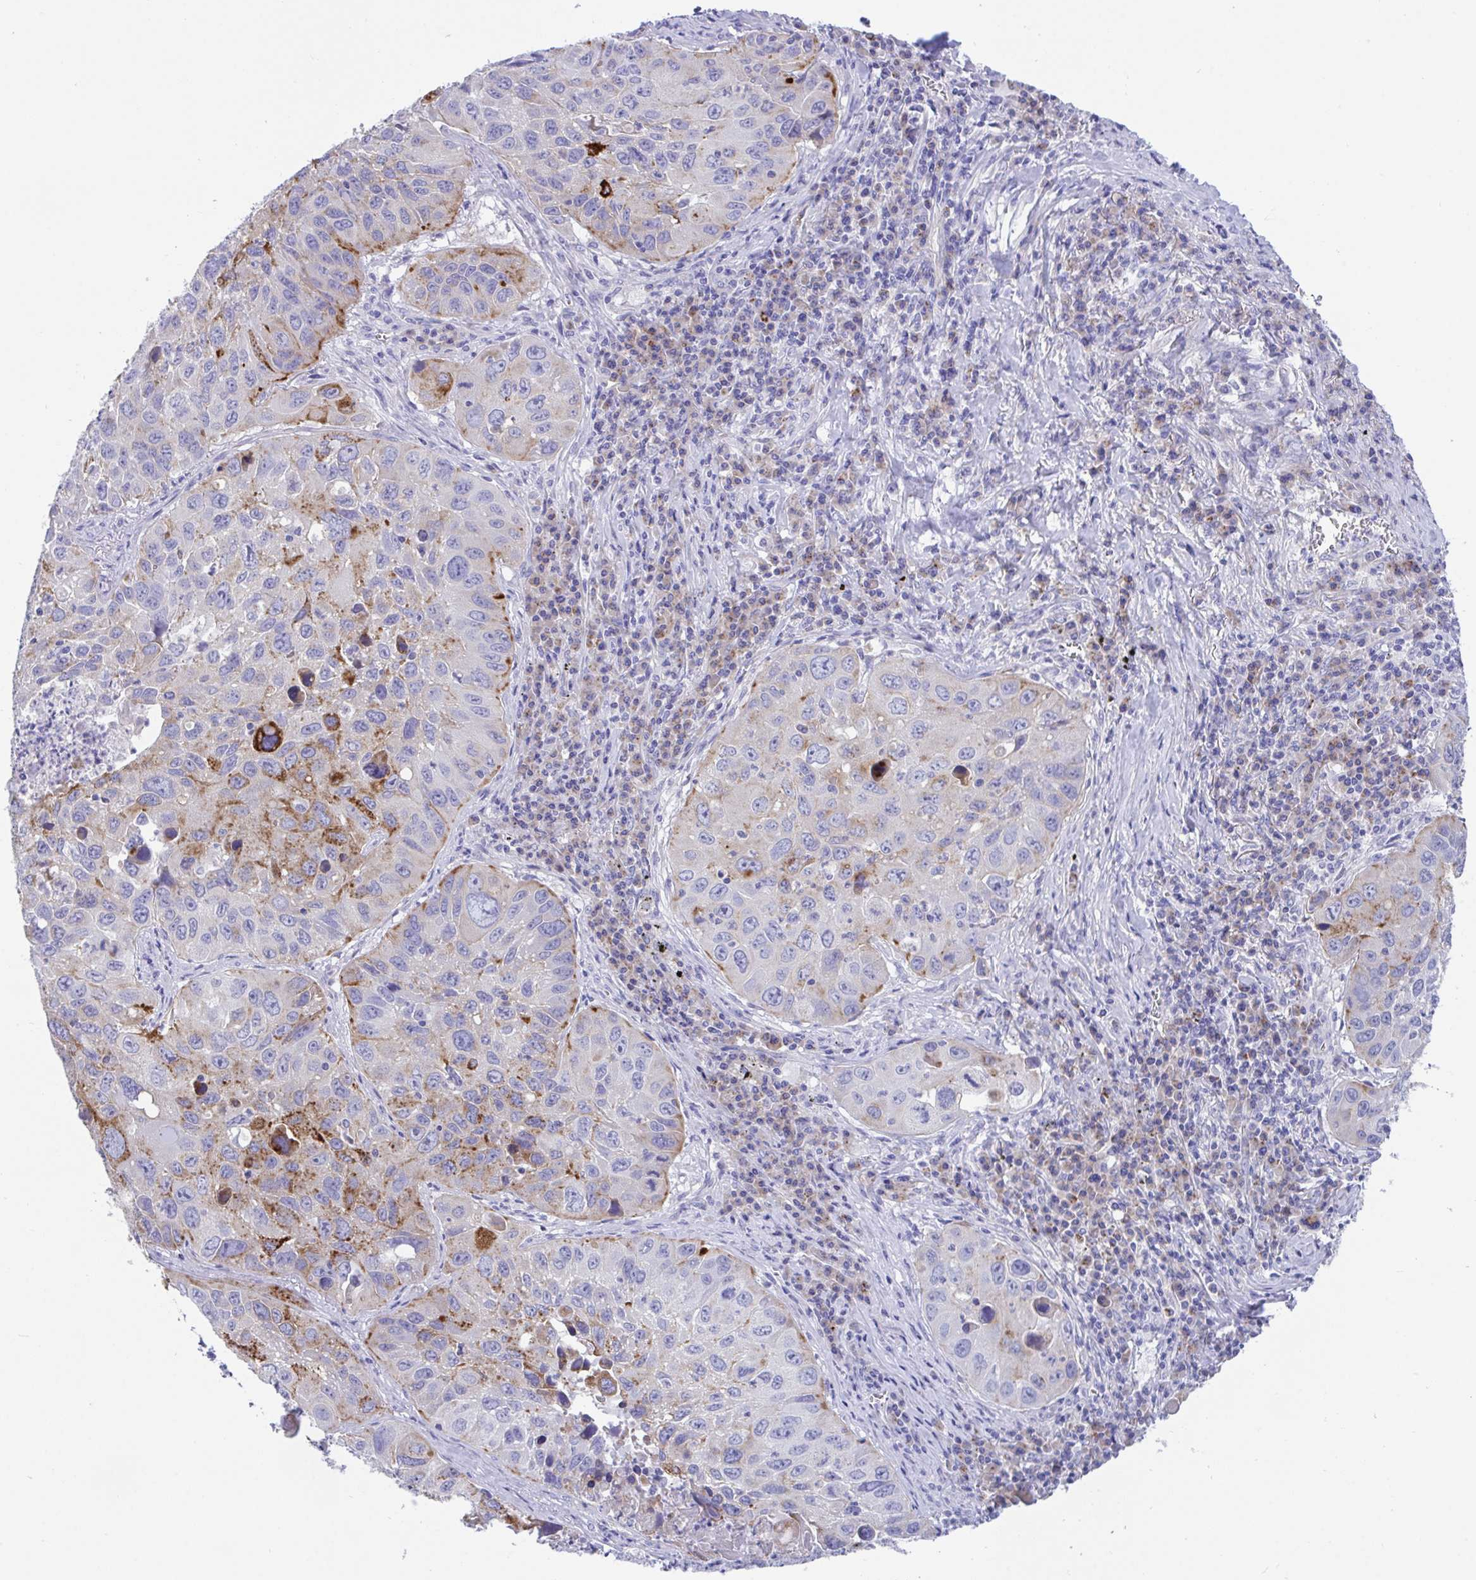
{"staining": {"intensity": "moderate", "quantity": "<25%", "location": "cytoplasmic/membranous"}, "tissue": "lung cancer", "cell_type": "Tumor cells", "image_type": "cancer", "snomed": [{"axis": "morphology", "description": "Squamous cell carcinoma, NOS"}, {"axis": "topography", "description": "Lung"}], "caption": "The histopathology image demonstrates immunohistochemical staining of lung squamous cell carcinoma. There is moderate cytoplasmic/membranous positivity is identified in approximately <25% of tumor cells.", "gene": "TMEM106B", "patient": {"sex": "female", "age": 61}}